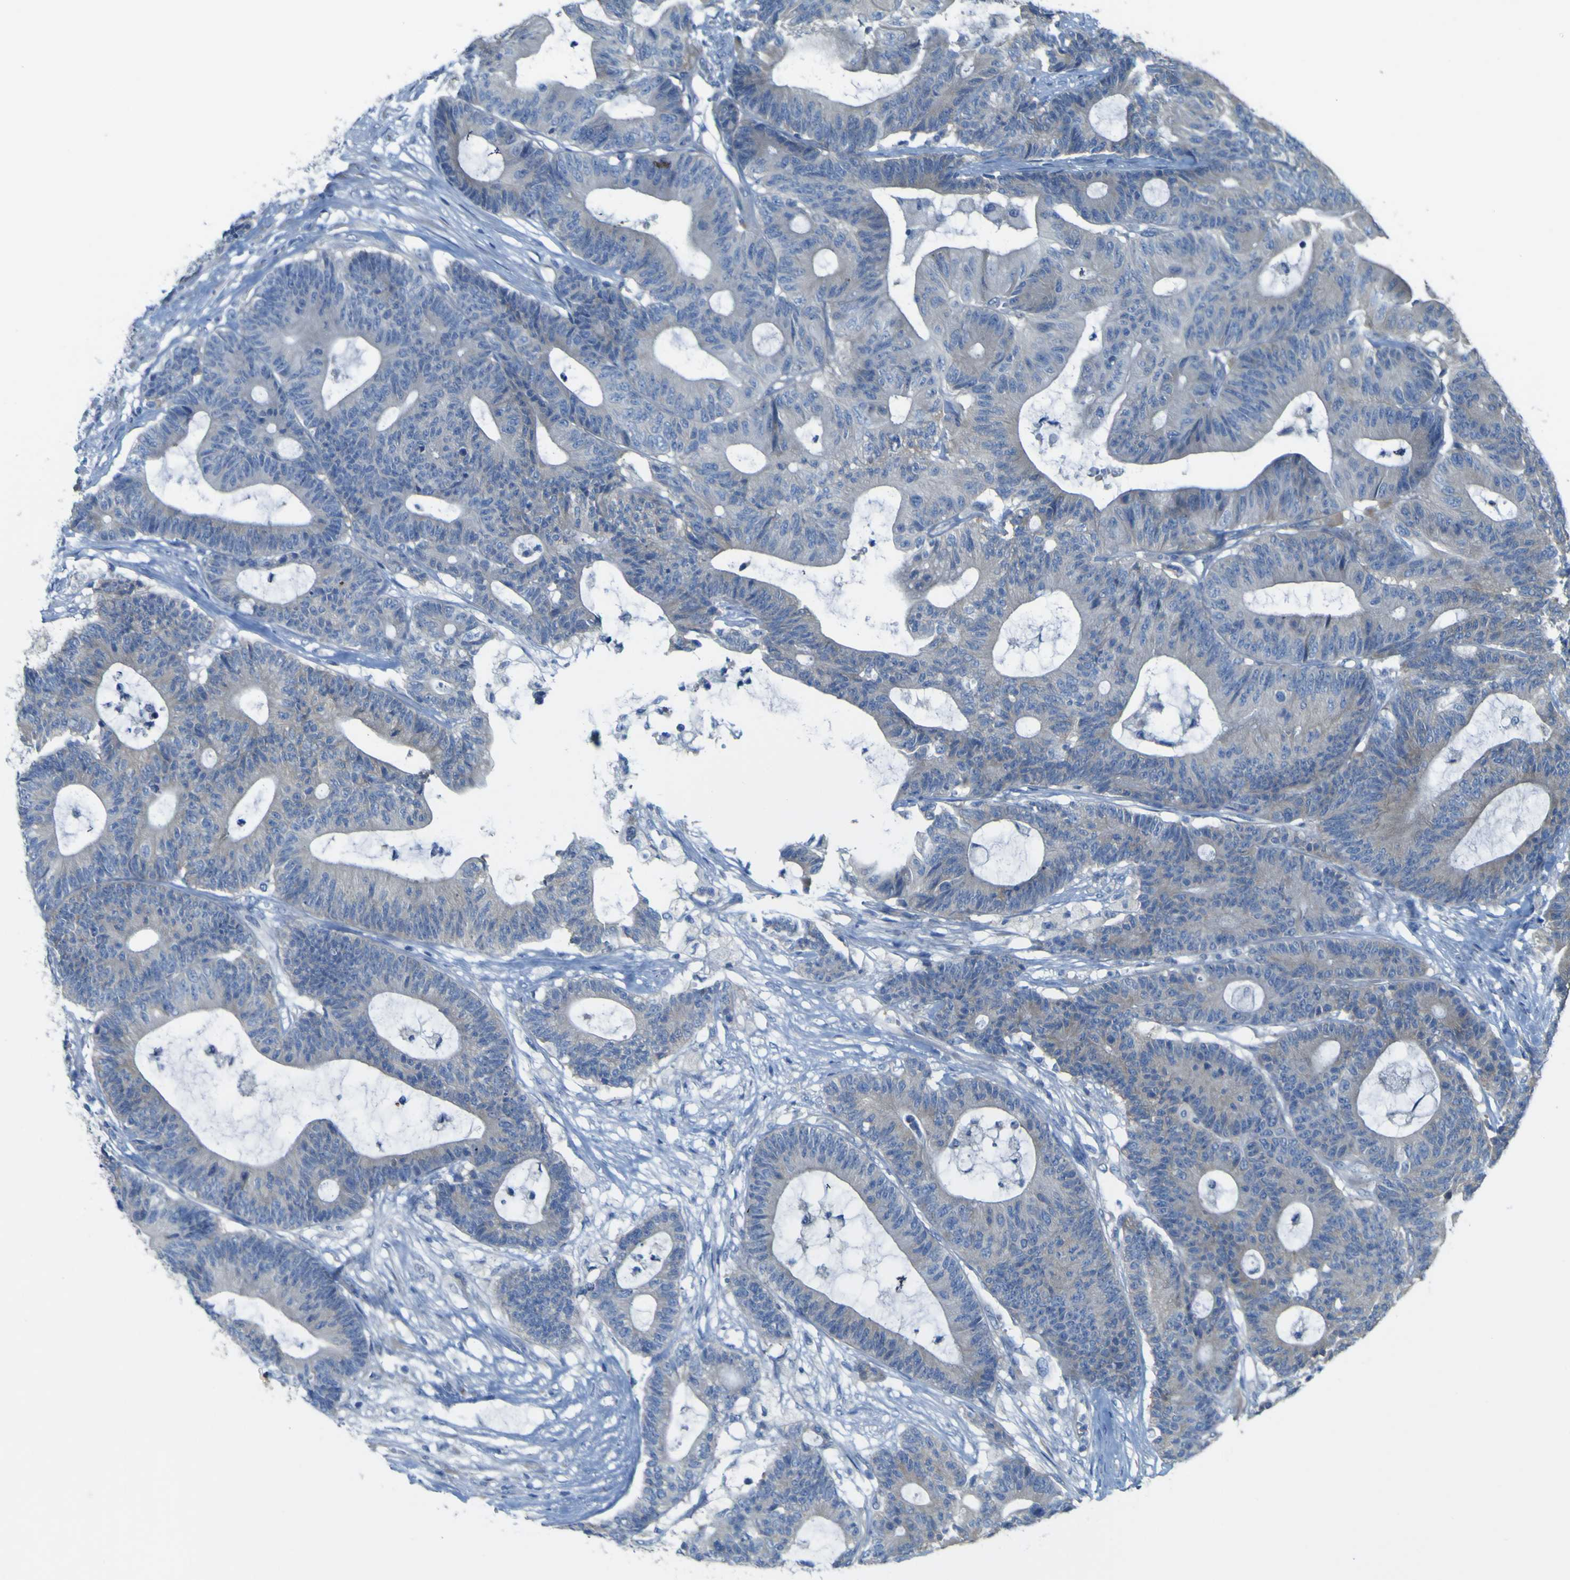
{"staining": {"intensity": "negative", "quantity": "none", "location": "none"}, "tissue": "colorectal cancer", "cell_type": "Tumor cells", "image_type": "cancer", "snomed": [{"axis": "morphology", "description": "Adenocarcinoma, NOS"}, {"axis": "topography", "description": "Colon"}], "caption": "The image reveals no significant positivity in tumor cells of colorectal cancer (adenocarcinoma).", "gene": "MYEOV", "patient": {"sex": "female", "age": 84}}